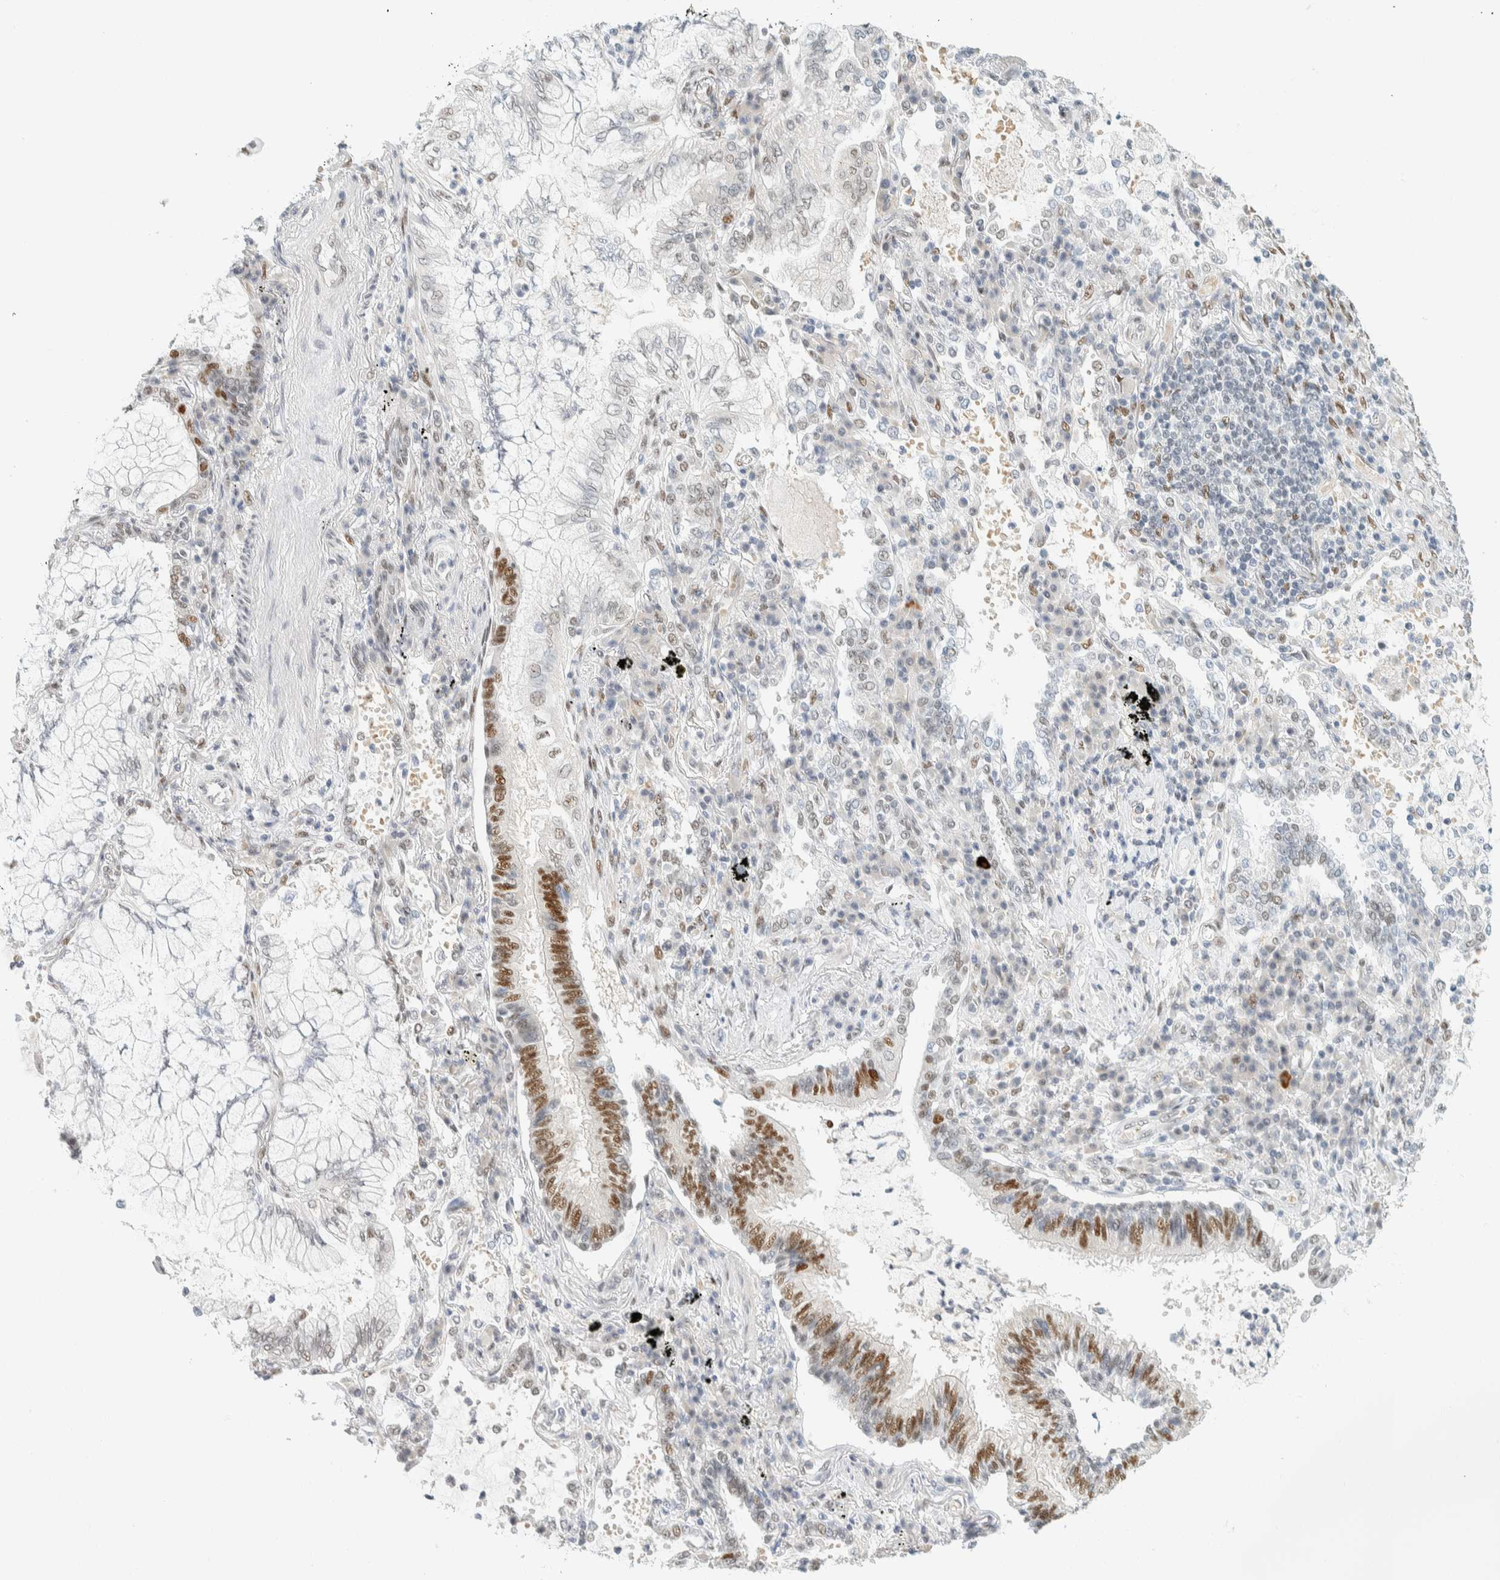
{"staining": {"intensity": "moderate", "quantity": "<25%", "location": "nuclear"}, "tissue": "lung cancer", "cell_type": "Tumor cells", "image_type": "cancer", "snomed": [{"axis": "morphology", "description": "Adenocarcinoma, NOS"}, {"axis": "topography", "description": "Lung"}], "caption": "Immunohistochemistry (IHC) image of lung adenocarcinoma stained for a protein (brown), which reveals low levels of moderate nuclear expression in about <25% of tumor cells.", "gene": "ZNF683", "patient": {"sex": "female", "age": 70}}